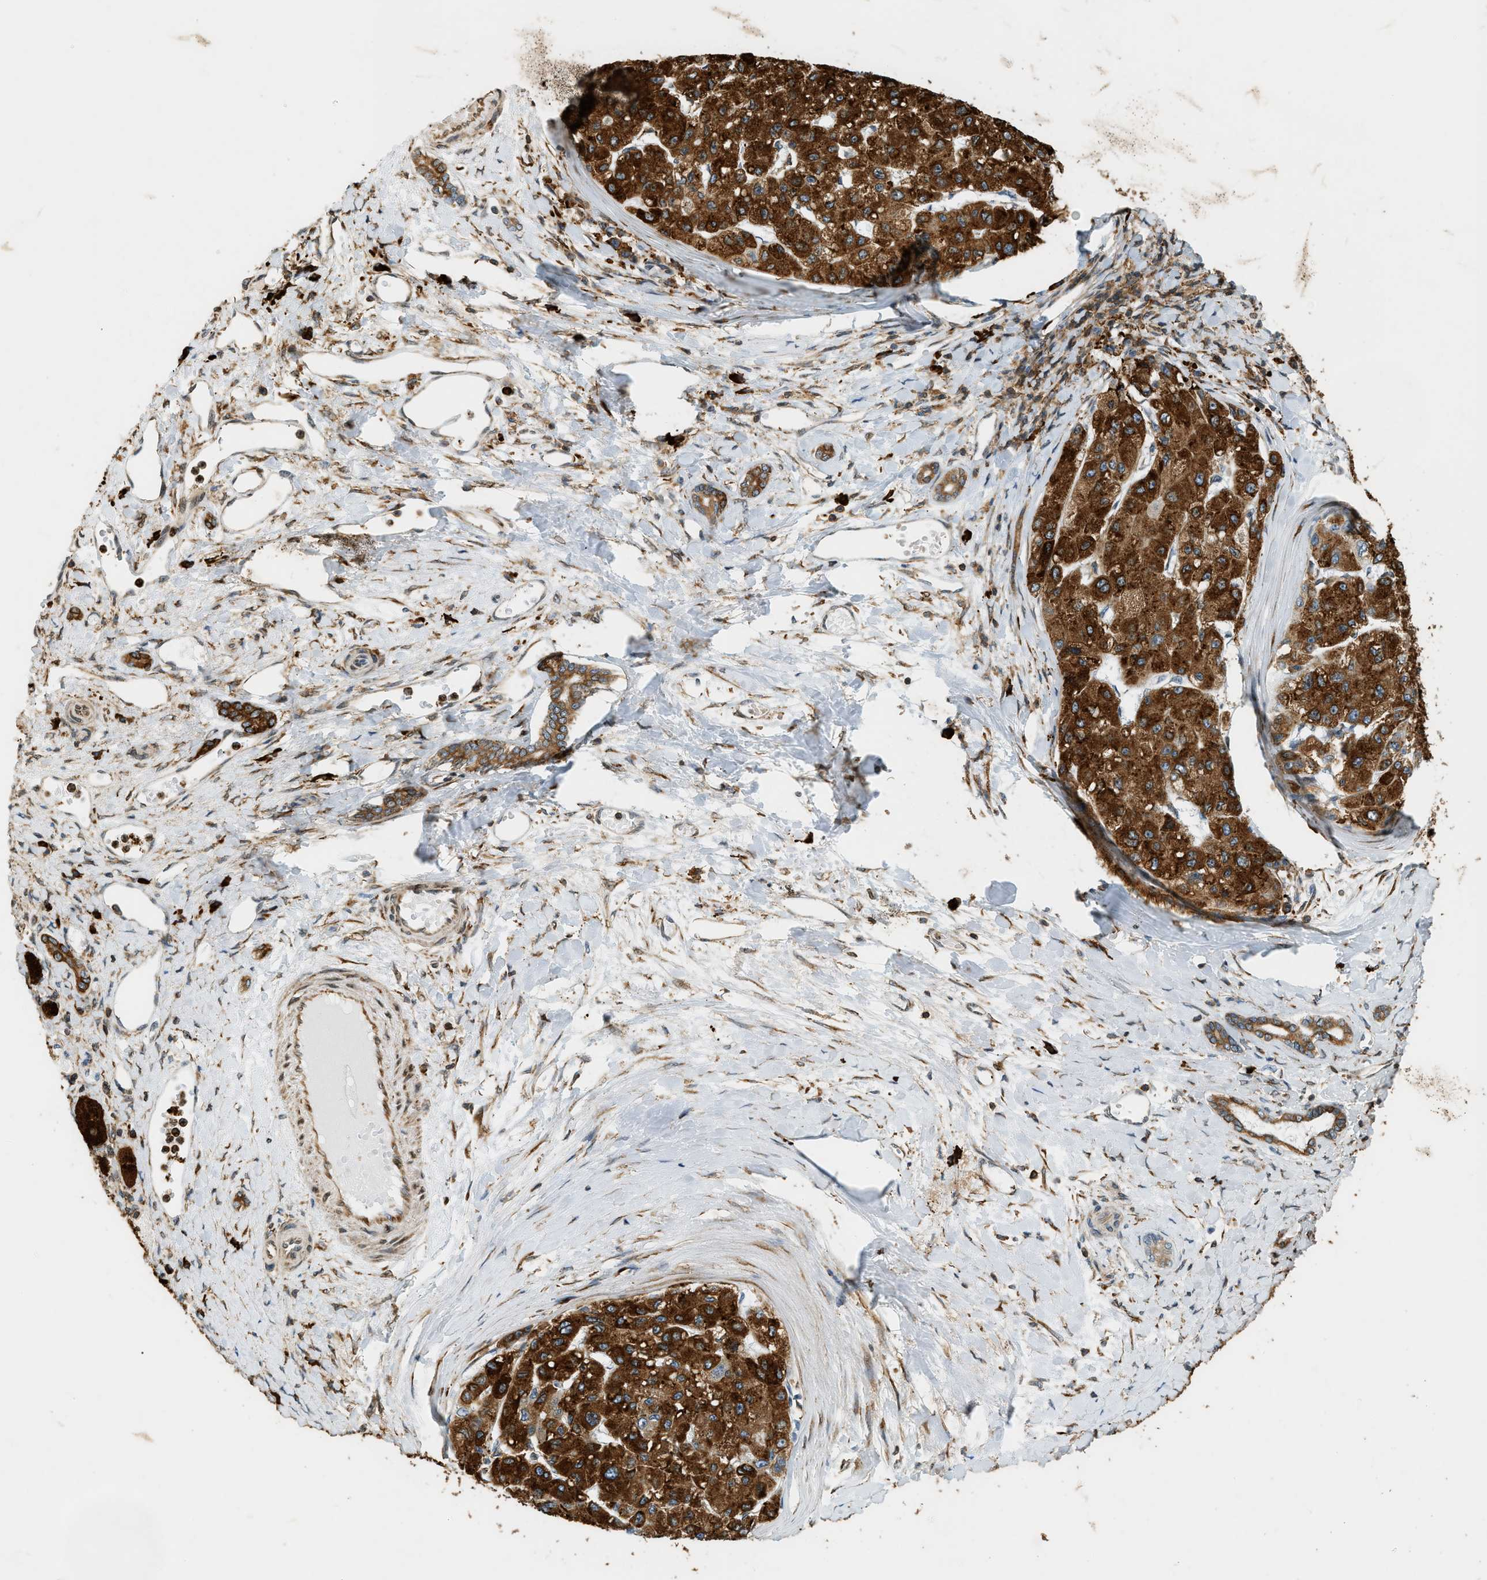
{"staining": {"intensity": "strong", "quantity": ">75%", "location": "cytoplasmic/membranous"}, "tissue": "liver cancer", "cell_type": "Tumor cells", "image_type": "cancer", "snomed": [{"axis": "morphology", "description": "Carcinoma, Hepatocellular, NOS"}, {"axis": "topography", "description": "Liver"}], "caption": "IHC (DAB) staining of human liver cancer (hepatocellular carcinoma) demonstrates strong cytoplasmic/membranous protein expression in approximately >75% of tumor cells. (IHC, brightfield microscopy, high magnification).", "gene": "SEMA4D", "patient": {"sex": "male", "age": 80}}